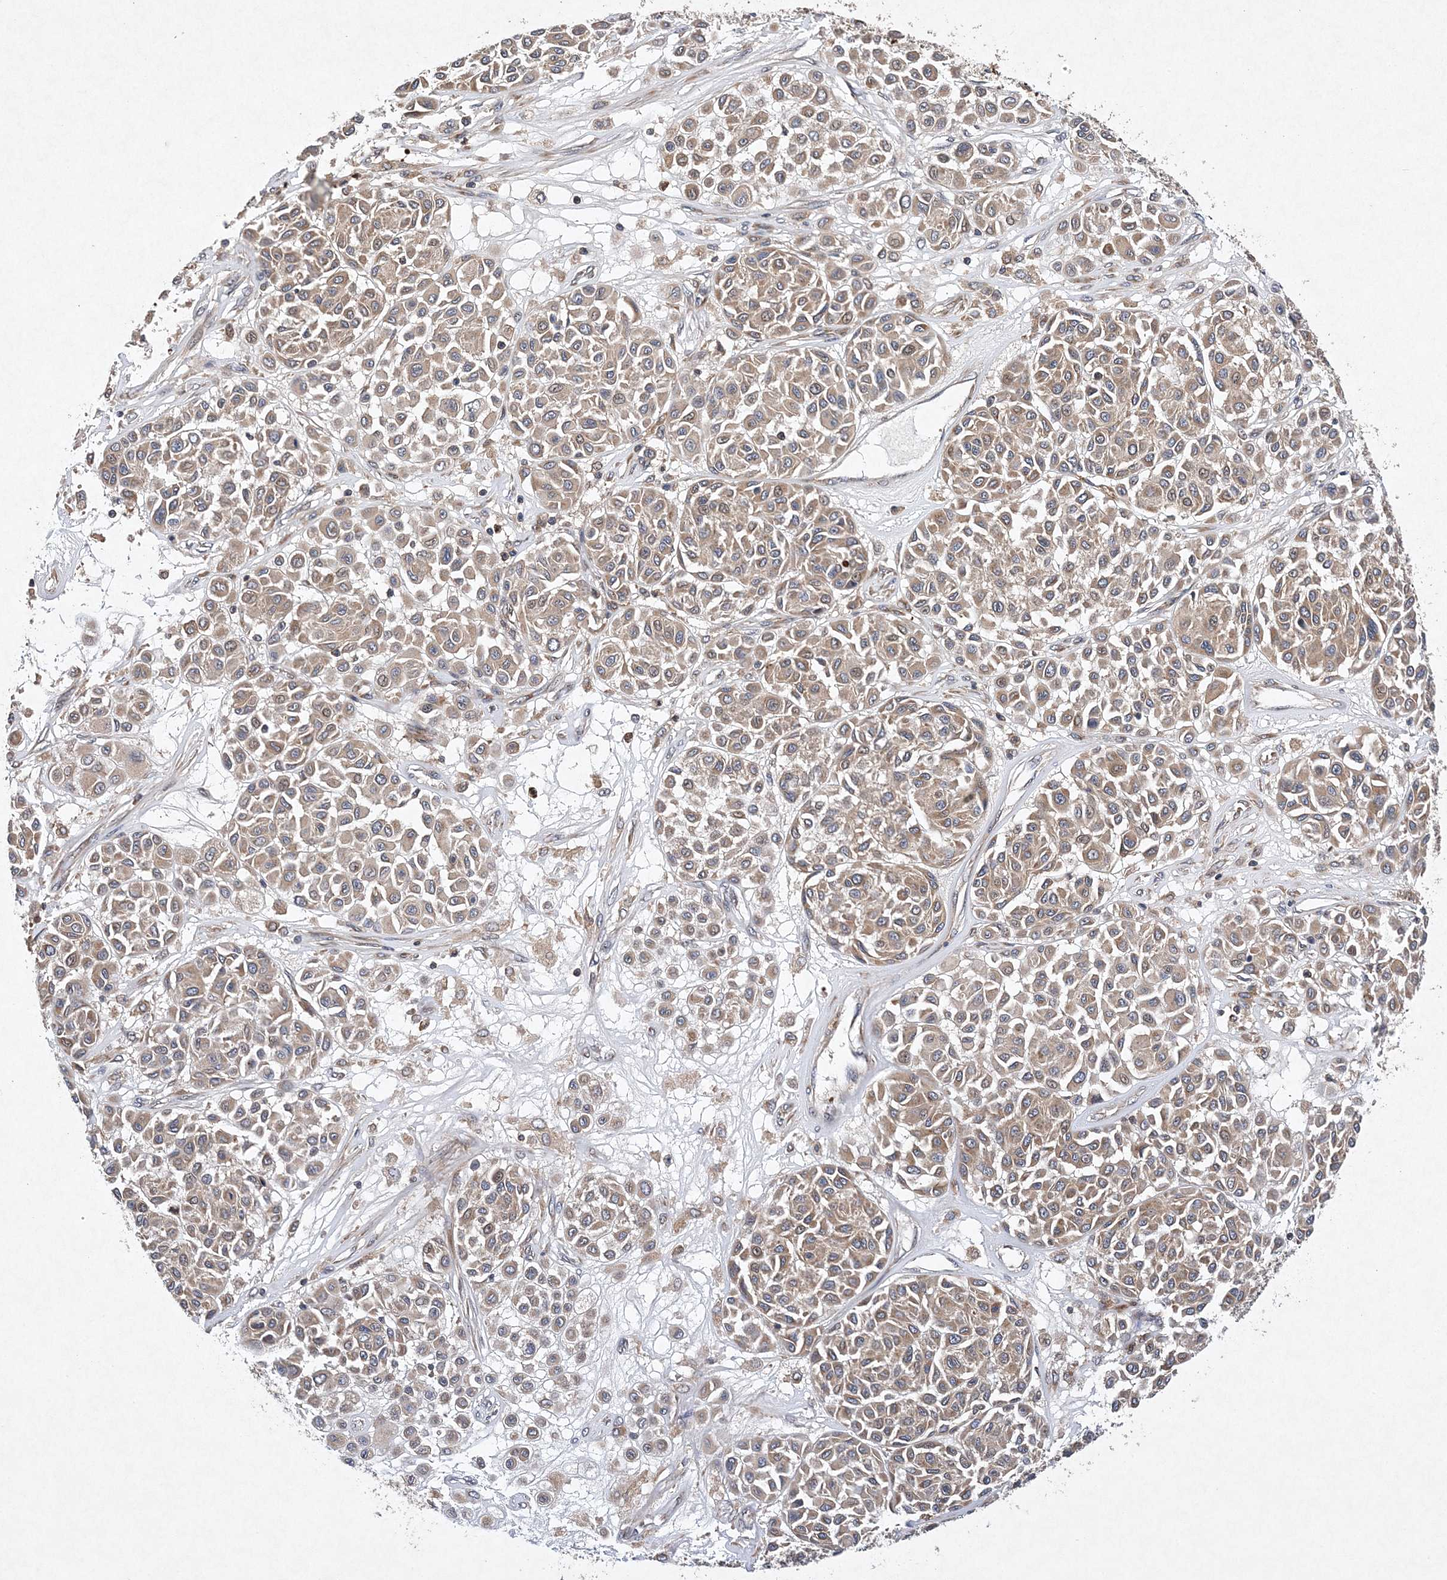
{"staining": {"intensity": "weak", "quantity": ">75%", "location": "cytoplasmic/membranous"}, "tissue": "melanoma", "cell_type": "Tumor cells", "image_type": "cancer", "snomed": [{"axis": "morphology", "description": "Malignant melanoma, Metastatic site"}, {"axis": "topography", "description": "Soft tissue"}], "caption": "The immunohistochemical stain labels weak cytoplasmic/membranous positivity in tumor cells of malignant melanoma (metastatic site) tissue.", "gene": "PROSER1", "patient": {"sex": "male", "age": 41}}